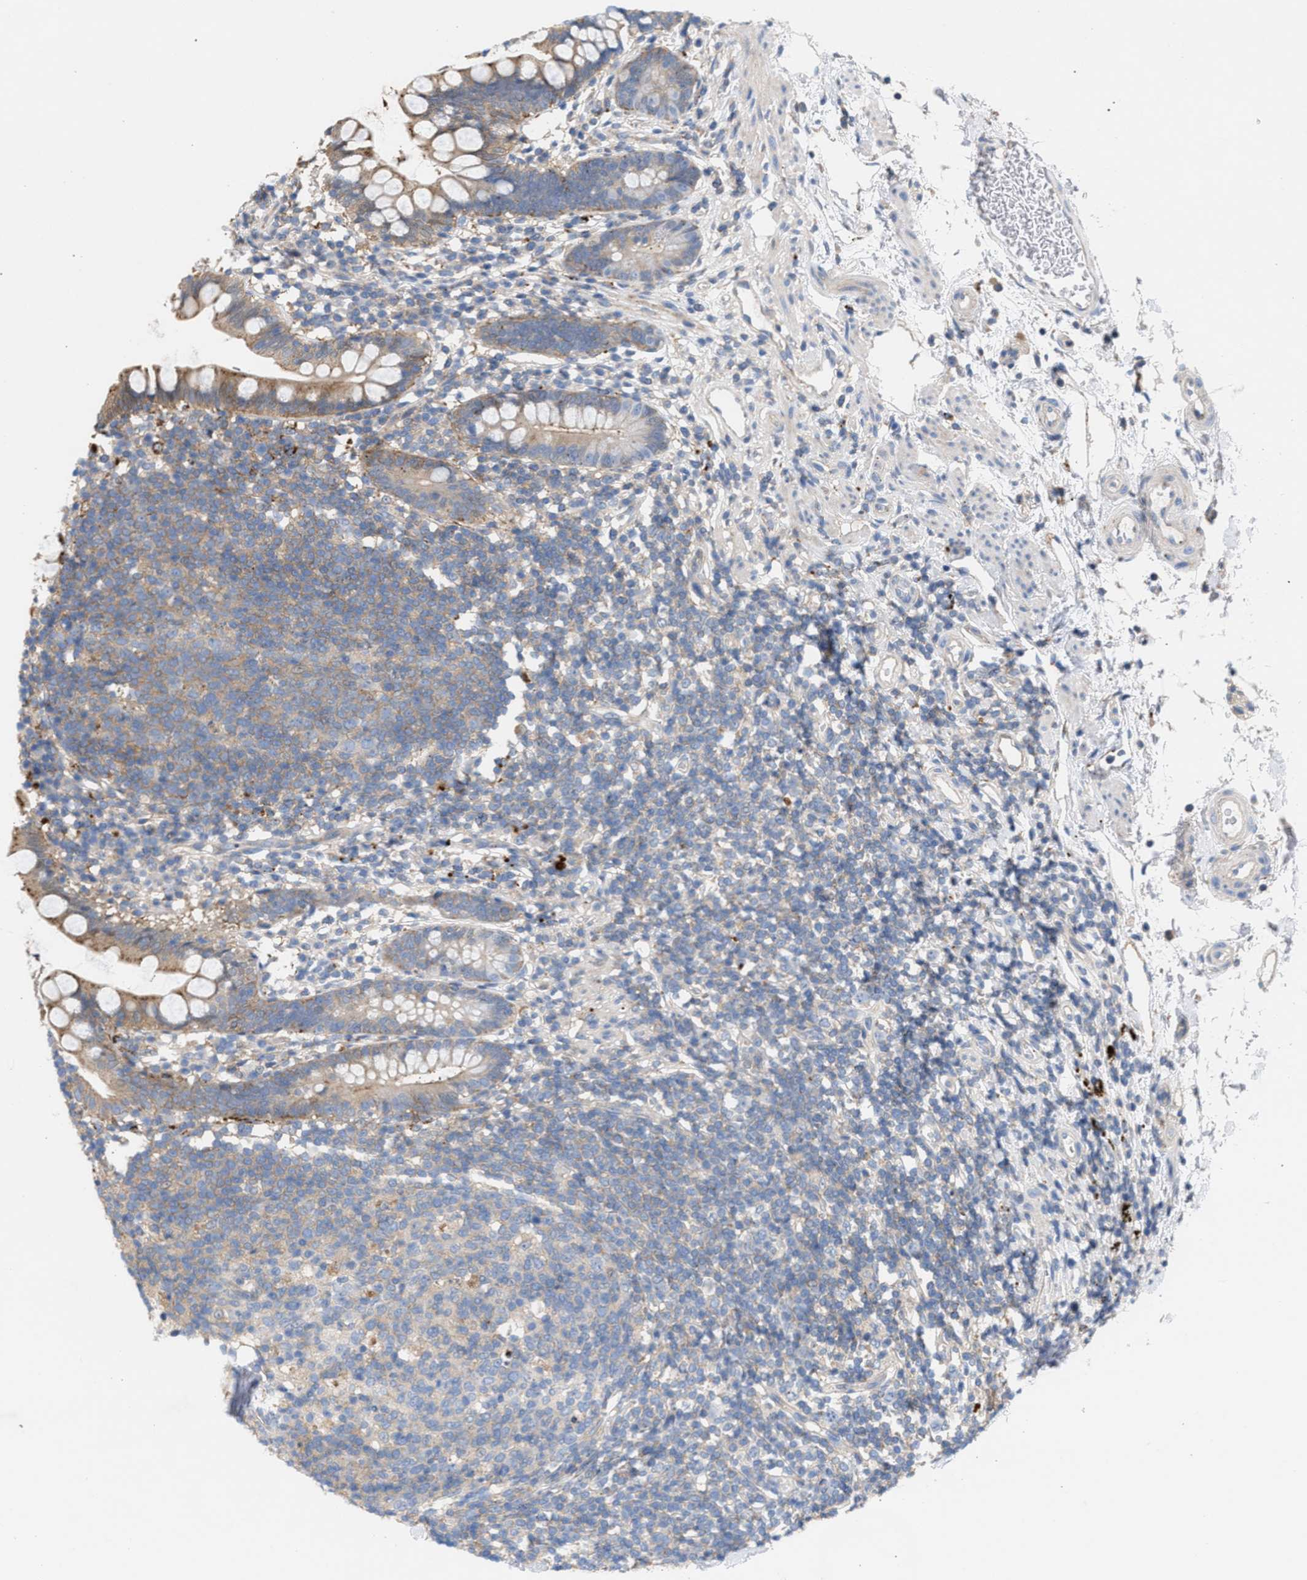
{"staining": {"intensity": "moderate", "quantity": ">75%", "location": "cytoplasmic/membranous"}, "tissue": "small intestine", "cell_type": "Glandular cells", "image_type": "normal", "snomed": [{"axis": "morphology", "description": "Normal tissue, NOS"}, {"axis": "topography", "description": "Small intestine"}], "caption": "Immunohistochemistry of normal human small intestine shows medium levels of moderate cytoplasmic/membranous positivity in approximately >75% of glandular cells. The protein is stained brown, and the nuclei are stained in blue (DAB IHC with brightfield microscopy, high magnification).", "gene": "MBTD1", "patient": {"sex": "female", "age": 84}}